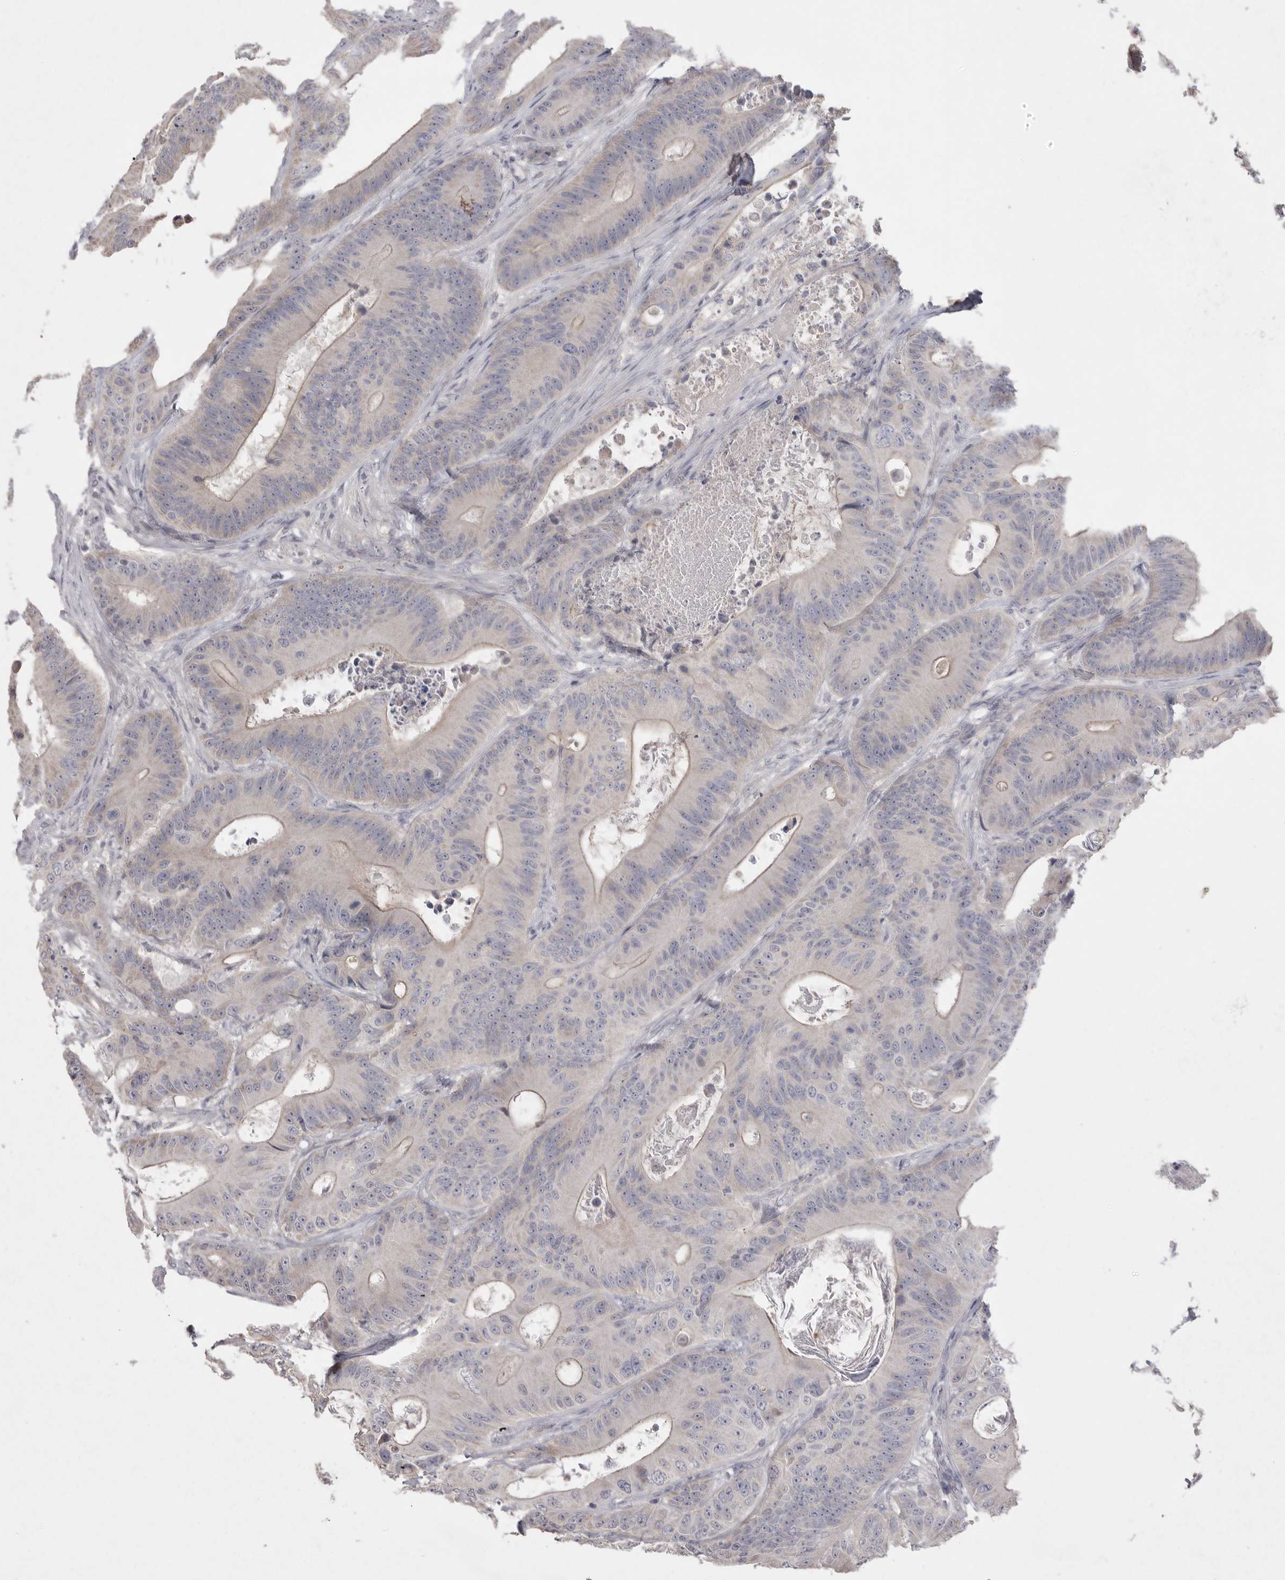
{"staining": {"intensity": "negative", "quantity": "none", "location": "none"}, "tissue": "colorectal cancer", "cell_type": "Tumor cells", "image_type": "cancer", "snomed": [{"axis": "morphology", "description": "Adenocarcinoma, NOS"}, {"axis": "topography", "description": "Colon"}], "caption": "Immunohistochemistry photomicrograph of neoplastic tissue: colorectal cancer stained with DAB (3,3'-diaminobenzidine) demonstrates no significant protein expression in tumor cells.", "gene": "VANGL2", "patient": {"sex": "male", "age": 83}}